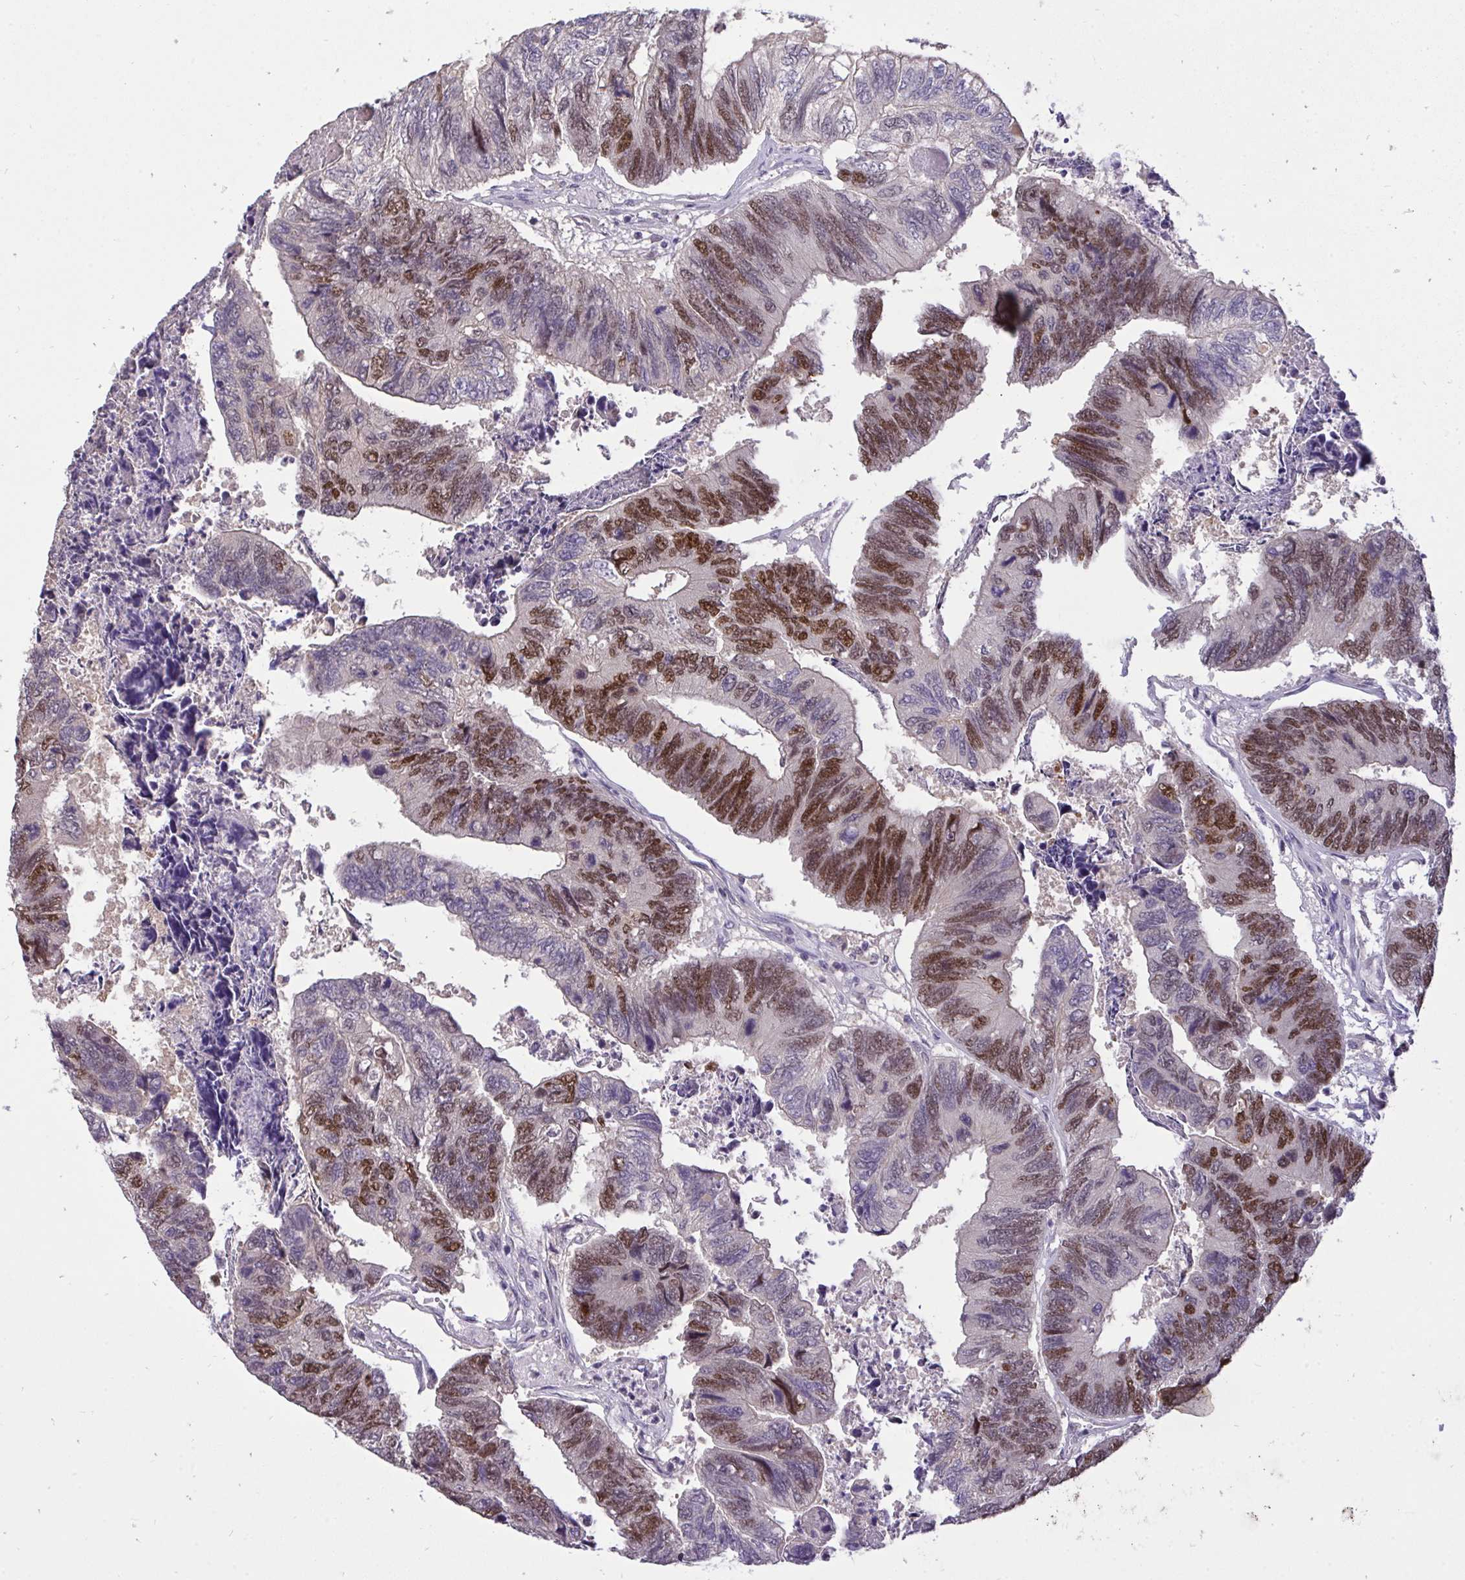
{"staining": {"intensity": "moderate", "quantity": "25%-75%", "location": "nuclear"}, "tissue": "colorectal cancer", "cell_type": "Tumor cells", "image_type": "cancer", "snomed": [{"axis": "morphology", "description": "Adenocarcinoma, NOS"}, {"axis": "topography", "description": "Colon"}], "caption": "Colorectal cancer (adenocarcinoma) tissue exhibits moderate nuclear positivity in approximately 25%-75% of tumor cells Ihc stains the protein of interest in brown and the nuclei are stained blue.", "gene": "C19orf54", "patient": {"sex": "female", "age": 67}}